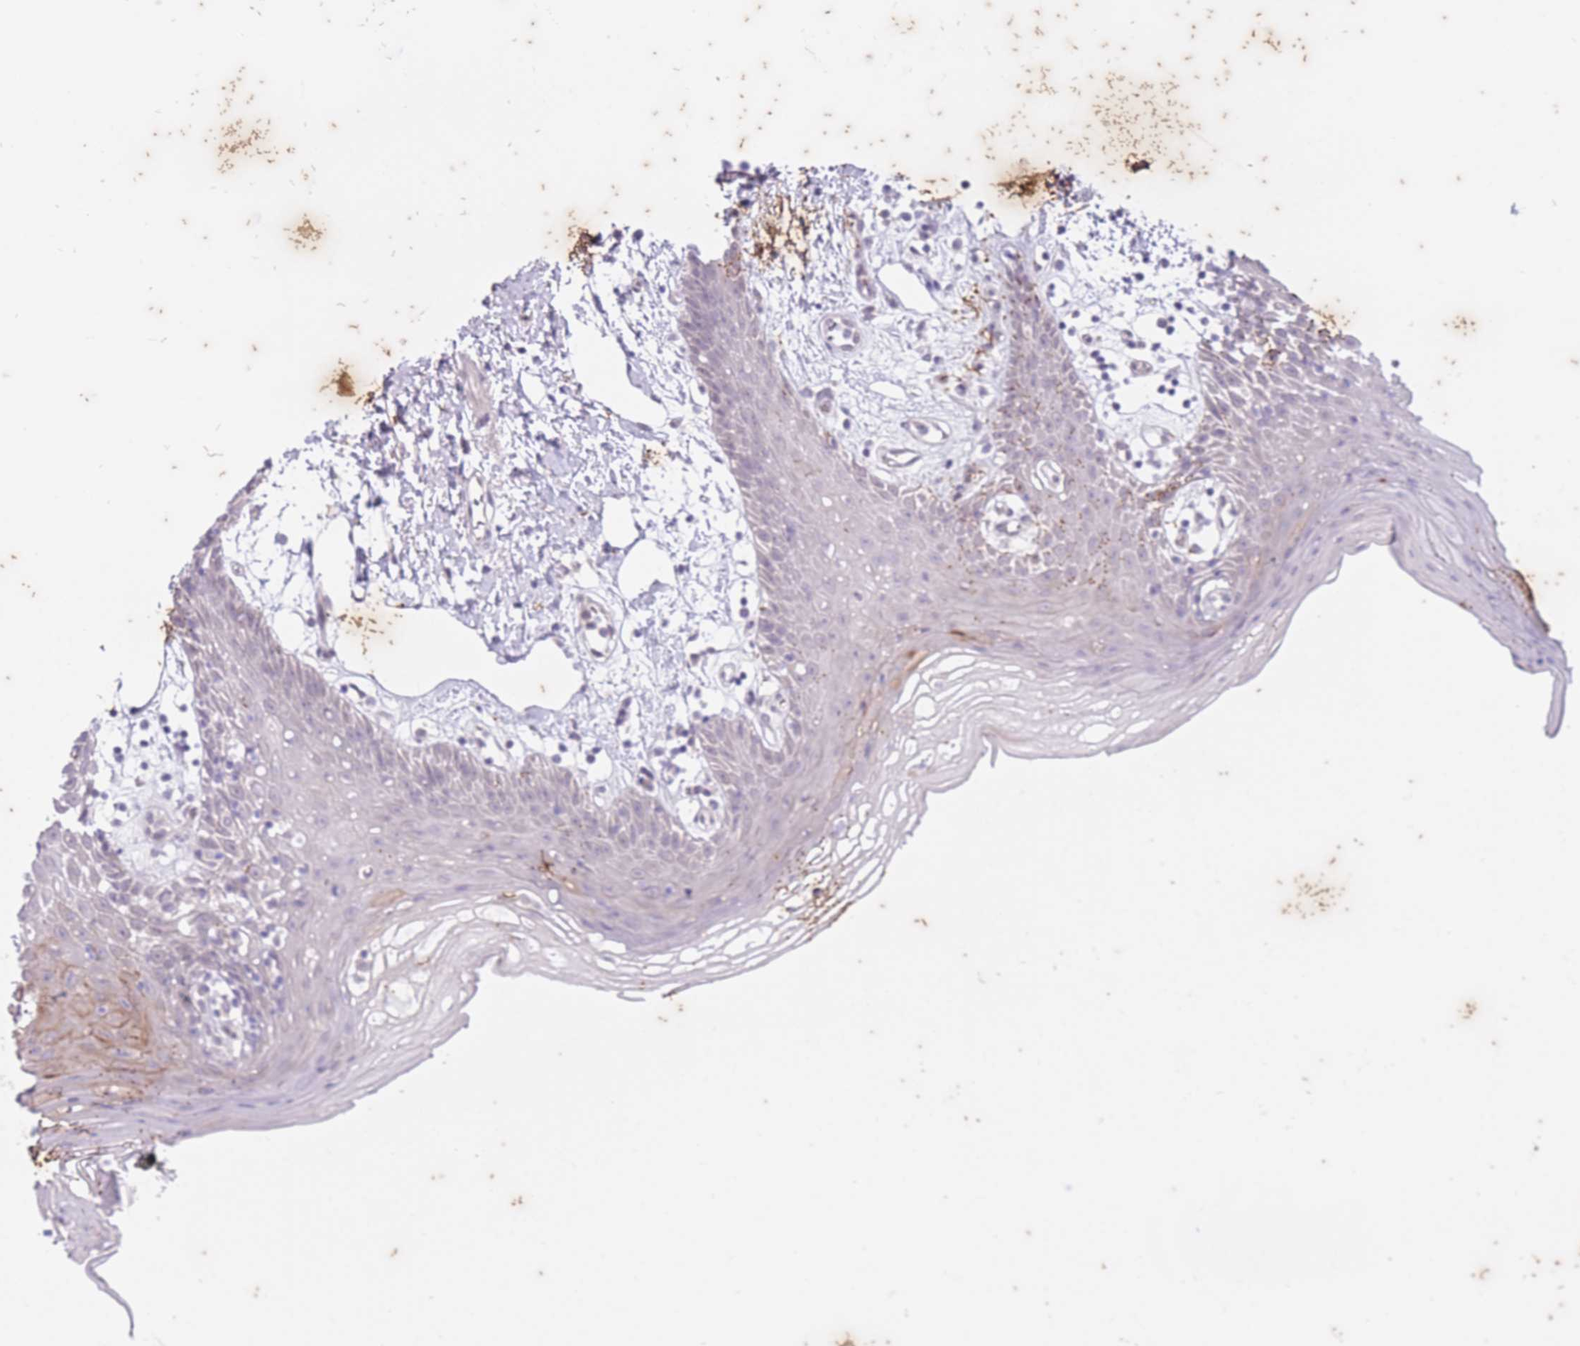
{"staining": {"intensity": "moderate", "quantity": "<25%", "location": "cytoplasmic/membranous"}, "tissue": "oral mucosa", "cell_type": "Squamous epithelial cells", "image_type": "normal", "snomed": [{"axis": "morphology", "description": "Normal tissue, NOS"}, {"axis": "topography", "description": "Oral tissue"}, {"axis": "topography", "description": "Tounge, NOS"}], "caption": "Squamous epithelial cells show low levels of moderate cytoplasmic/membranous positivity in about <25% of cells in normal human oral mucosa. Using DAB (brown) and hematoxylin (blue) stains, captured at high magnification using brightfield microscopy.", "gene": "ARPIN", "patient": {"sex": "female", "age": 59}}